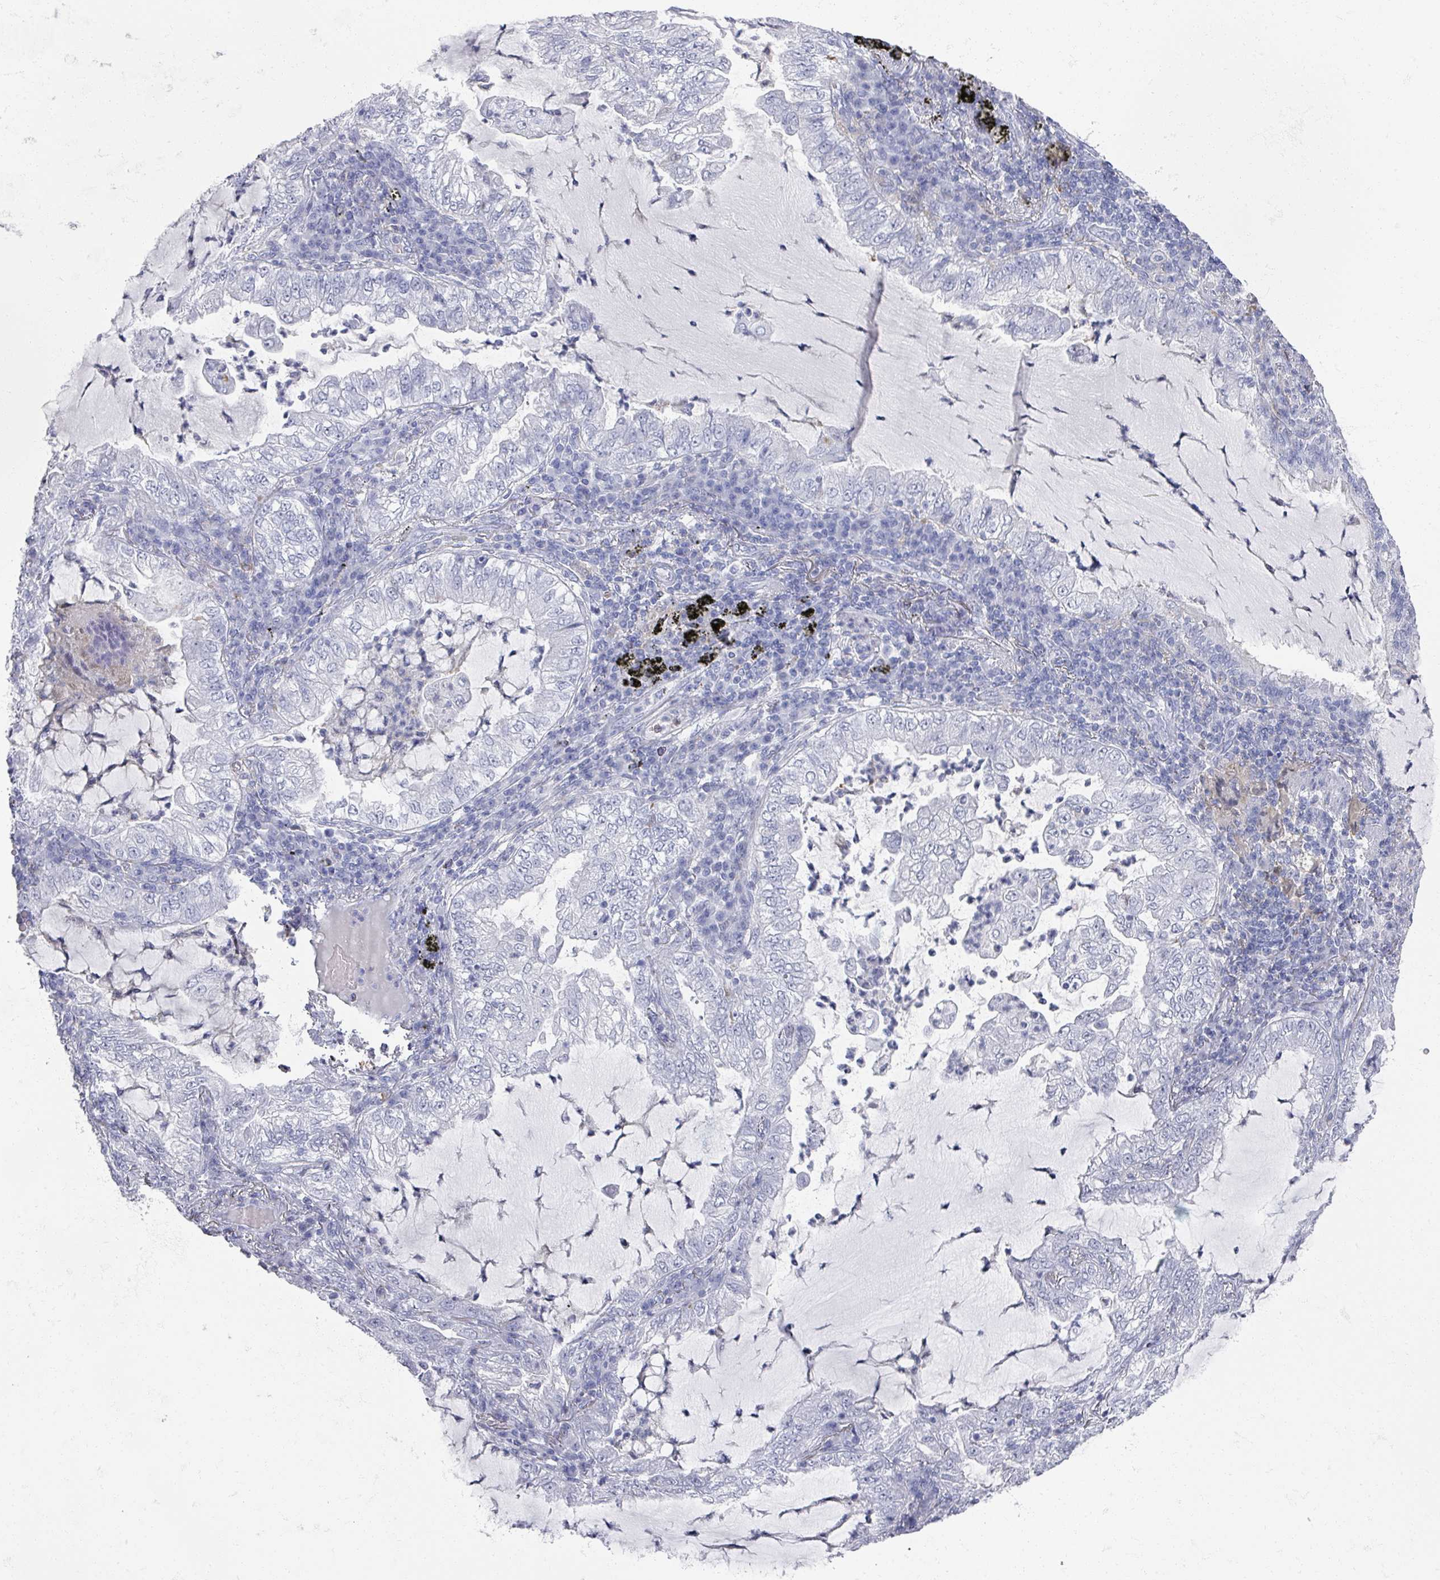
{"staining": {"intensity": "negative", "quantity": "none", "location": "none"}, "tissue": "lung cancer", "cell_type": "Tumor cells", "image_type": "cancer", "snomed": [{"axis": "morphology", "description": "Adenocarcinoma, NOS"}, {"axis": "topography", "description": "Lung"}], "caption": "High power microscopy histopathology image of an immunohistochemistry image of adenocarcinoma (lung), revealing no significant expression in tumor cells.", "gene": "OMG", "patient": {"sex": "female", "age": 73}}